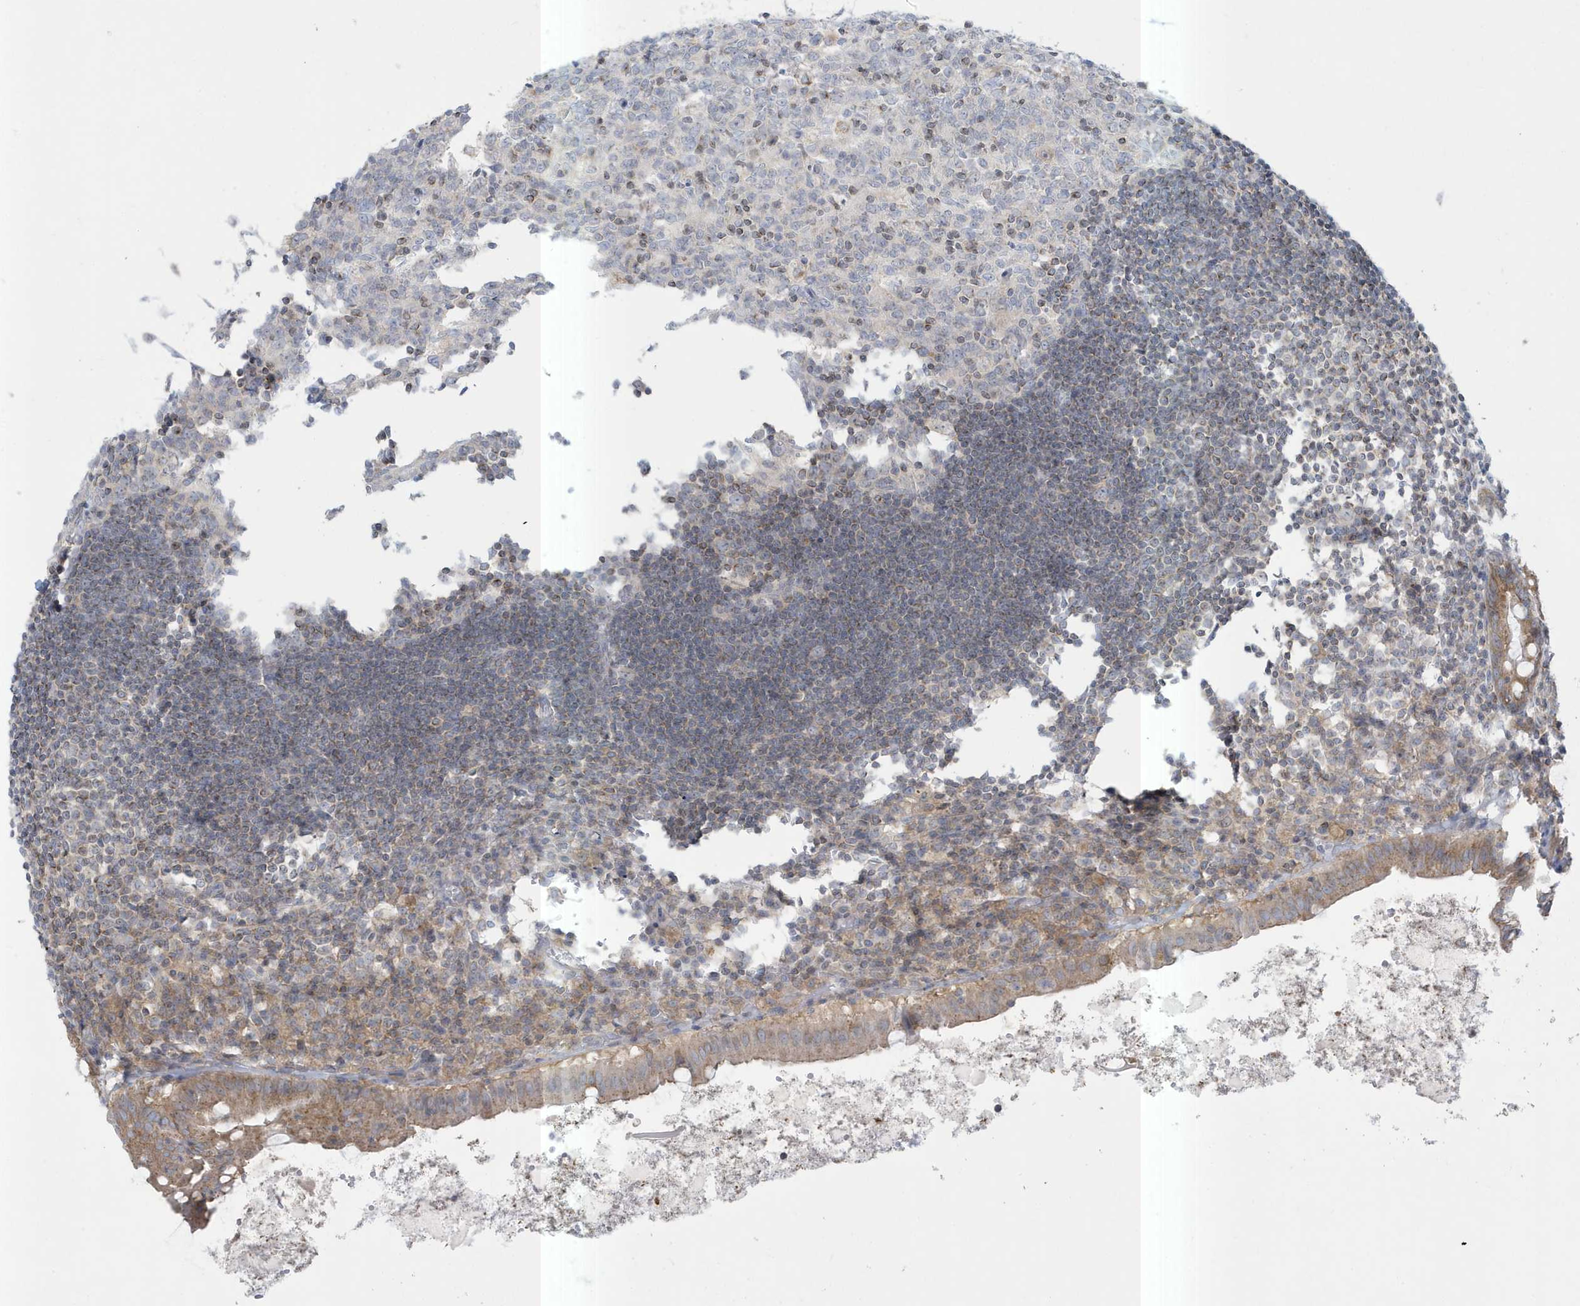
{"staining": {"intensity": "moderate", "quantity": ">75%", "location": "cytoplasmic/membranous"}, "tissue": "appendix", "cell_type": "Glandular cells", "image_type": "normal", "snomed": [{"axis": "morphology", "description": "Normal tissue, NOS"}, {"axis": "topography", "description": "Appendix"}], "caption": "IHC photomicrograph of normal appendix: appendix stained using immunohistochemistry (IHC) demonstrates medium levels of moderate protein expression localized specifically in the cytoplasmic/membranous of glandular cells, appearing as a cytoplasmic/membranous brown color.", "gene": "SLAMF9", "patient": {"sex": "female", "age": 54}}